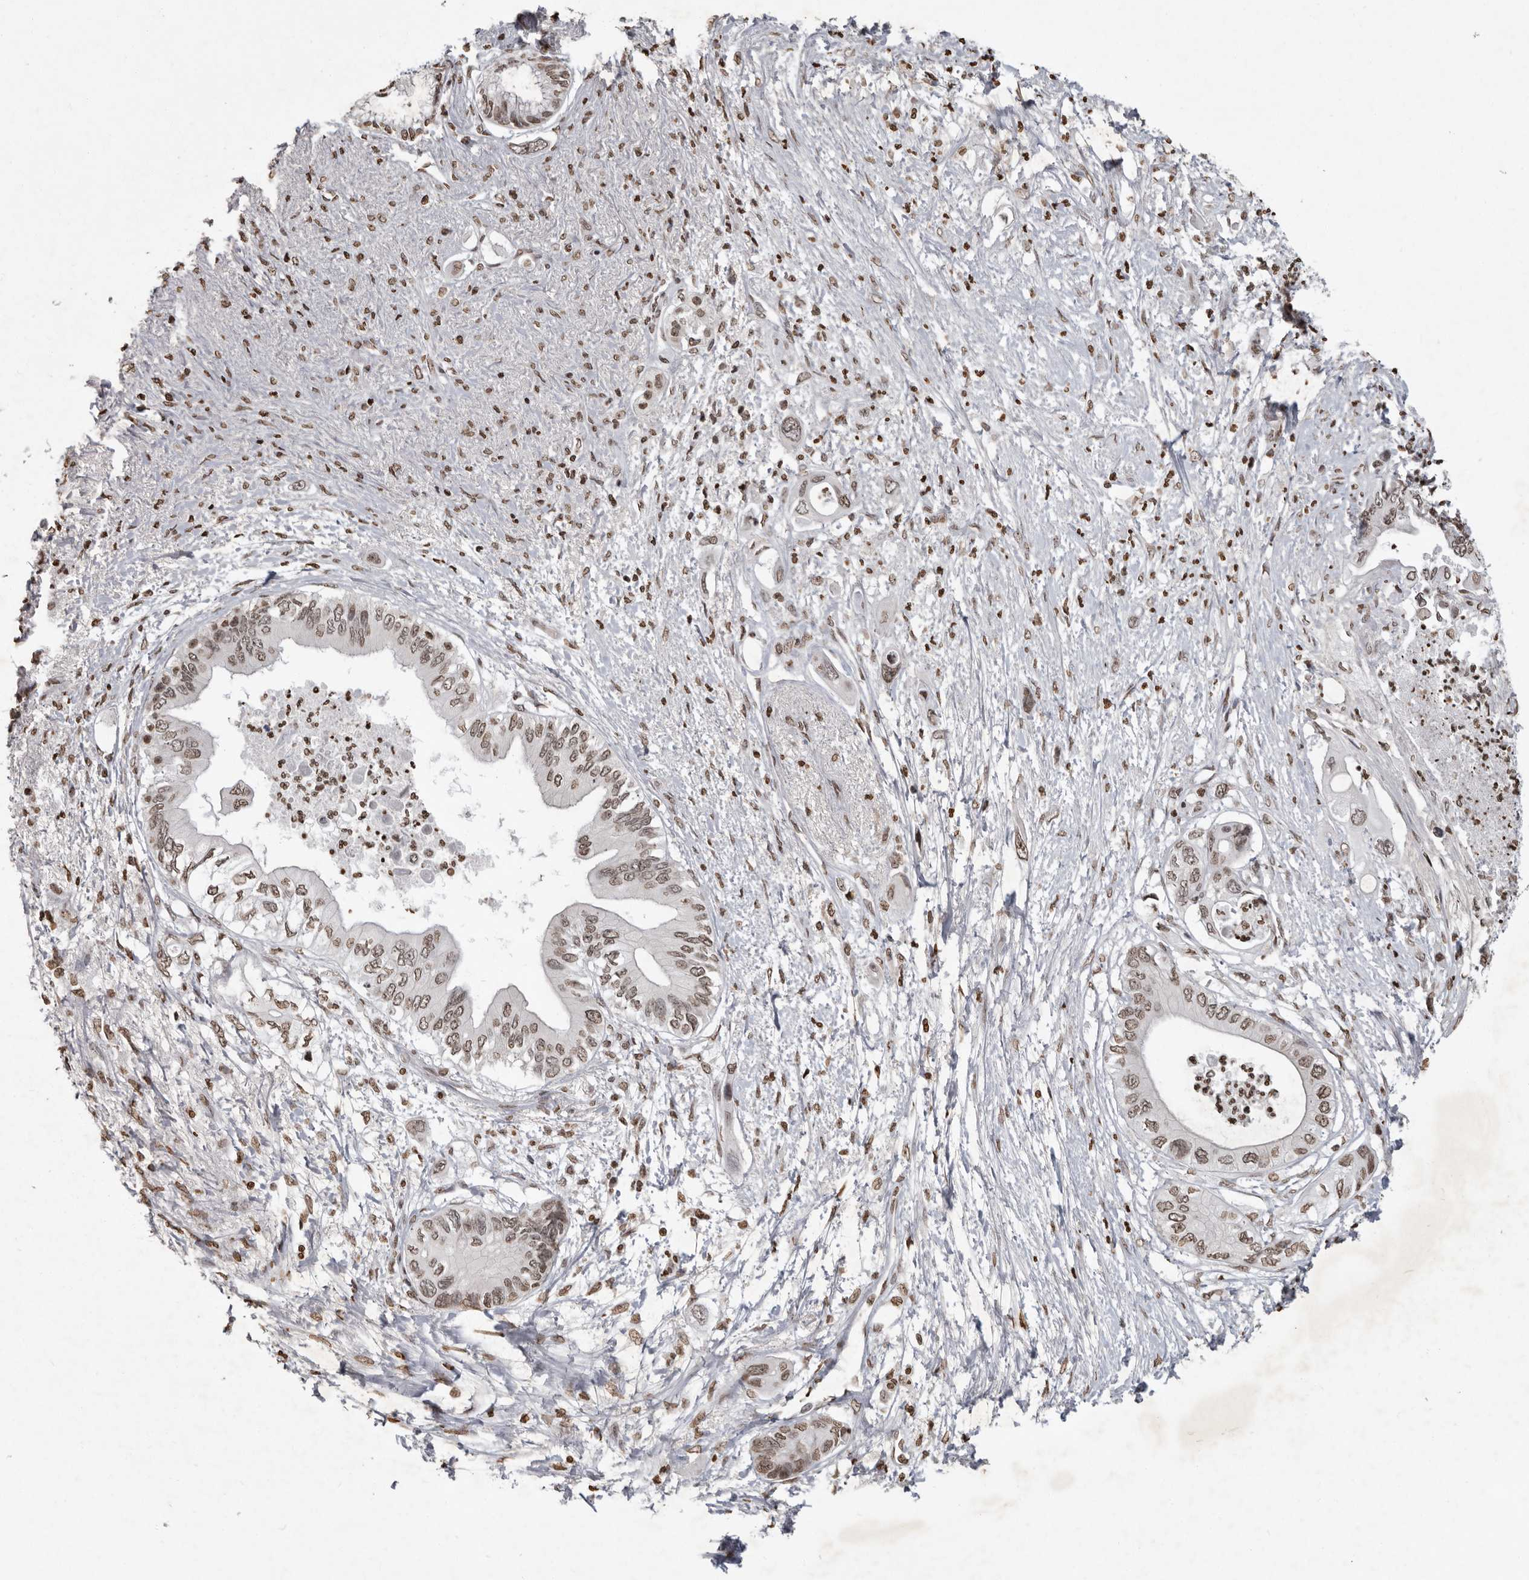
{"staining": {"intensity": "weak", "quantity": ">75%", "location": "nuclear"}, "tissue": "pancreatic cancer", "cell_type": "Tumor cells", "image_type": "cancer", "snomed": [{"axis": "morphology", "description": "Adenocarcinoma, NOS"}, {"axis": "topography", "description": "Pancreas"}], "caption": "This micrograph exhibits immunohistochemistry staining of human pancreatic cancer (adenocarcinoma), with low weak nuclear staining in approximately >75% of tumor cells.", "gene": "WDR45", "patient": {"sex": "male", "age": 66}}